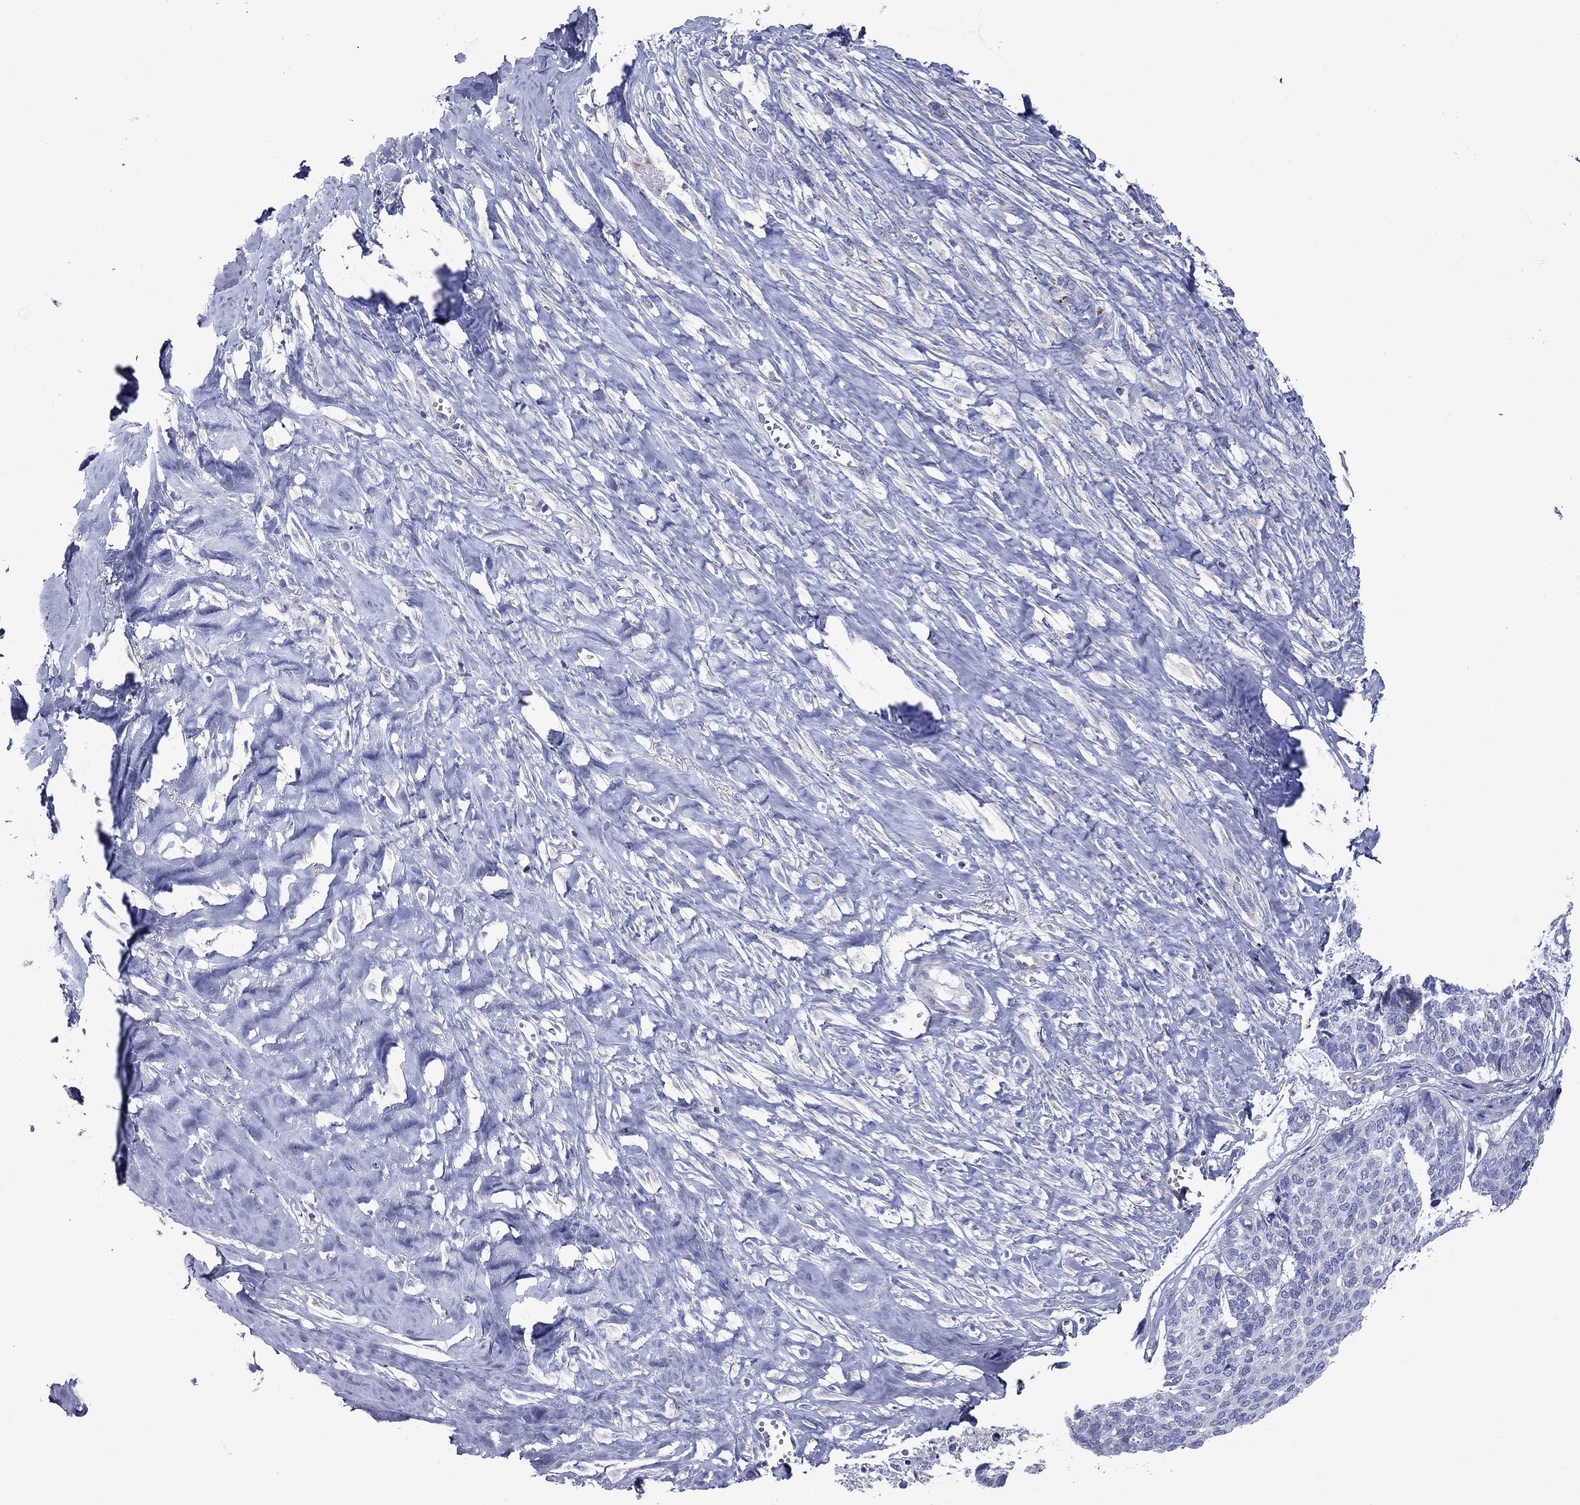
{"staining": {"intensity": "negative", "quantity": "none", "location": "none"}, "tissue": "skin cancer", "cell_type": "Tumor cells", "image_type": "cancer", "snomed": [{"axis": "morphology", "description": "Basal cell carcinoma"}, {"axis": "topography", "description": "Skin"}], "caption": "The immunohistochemistry photomicrograph has no significant expression in tumor cells of skin basal cell carcinoma tissue.", "gene": "ACADSB", "patient": {"sex": "male", "age": 86}}